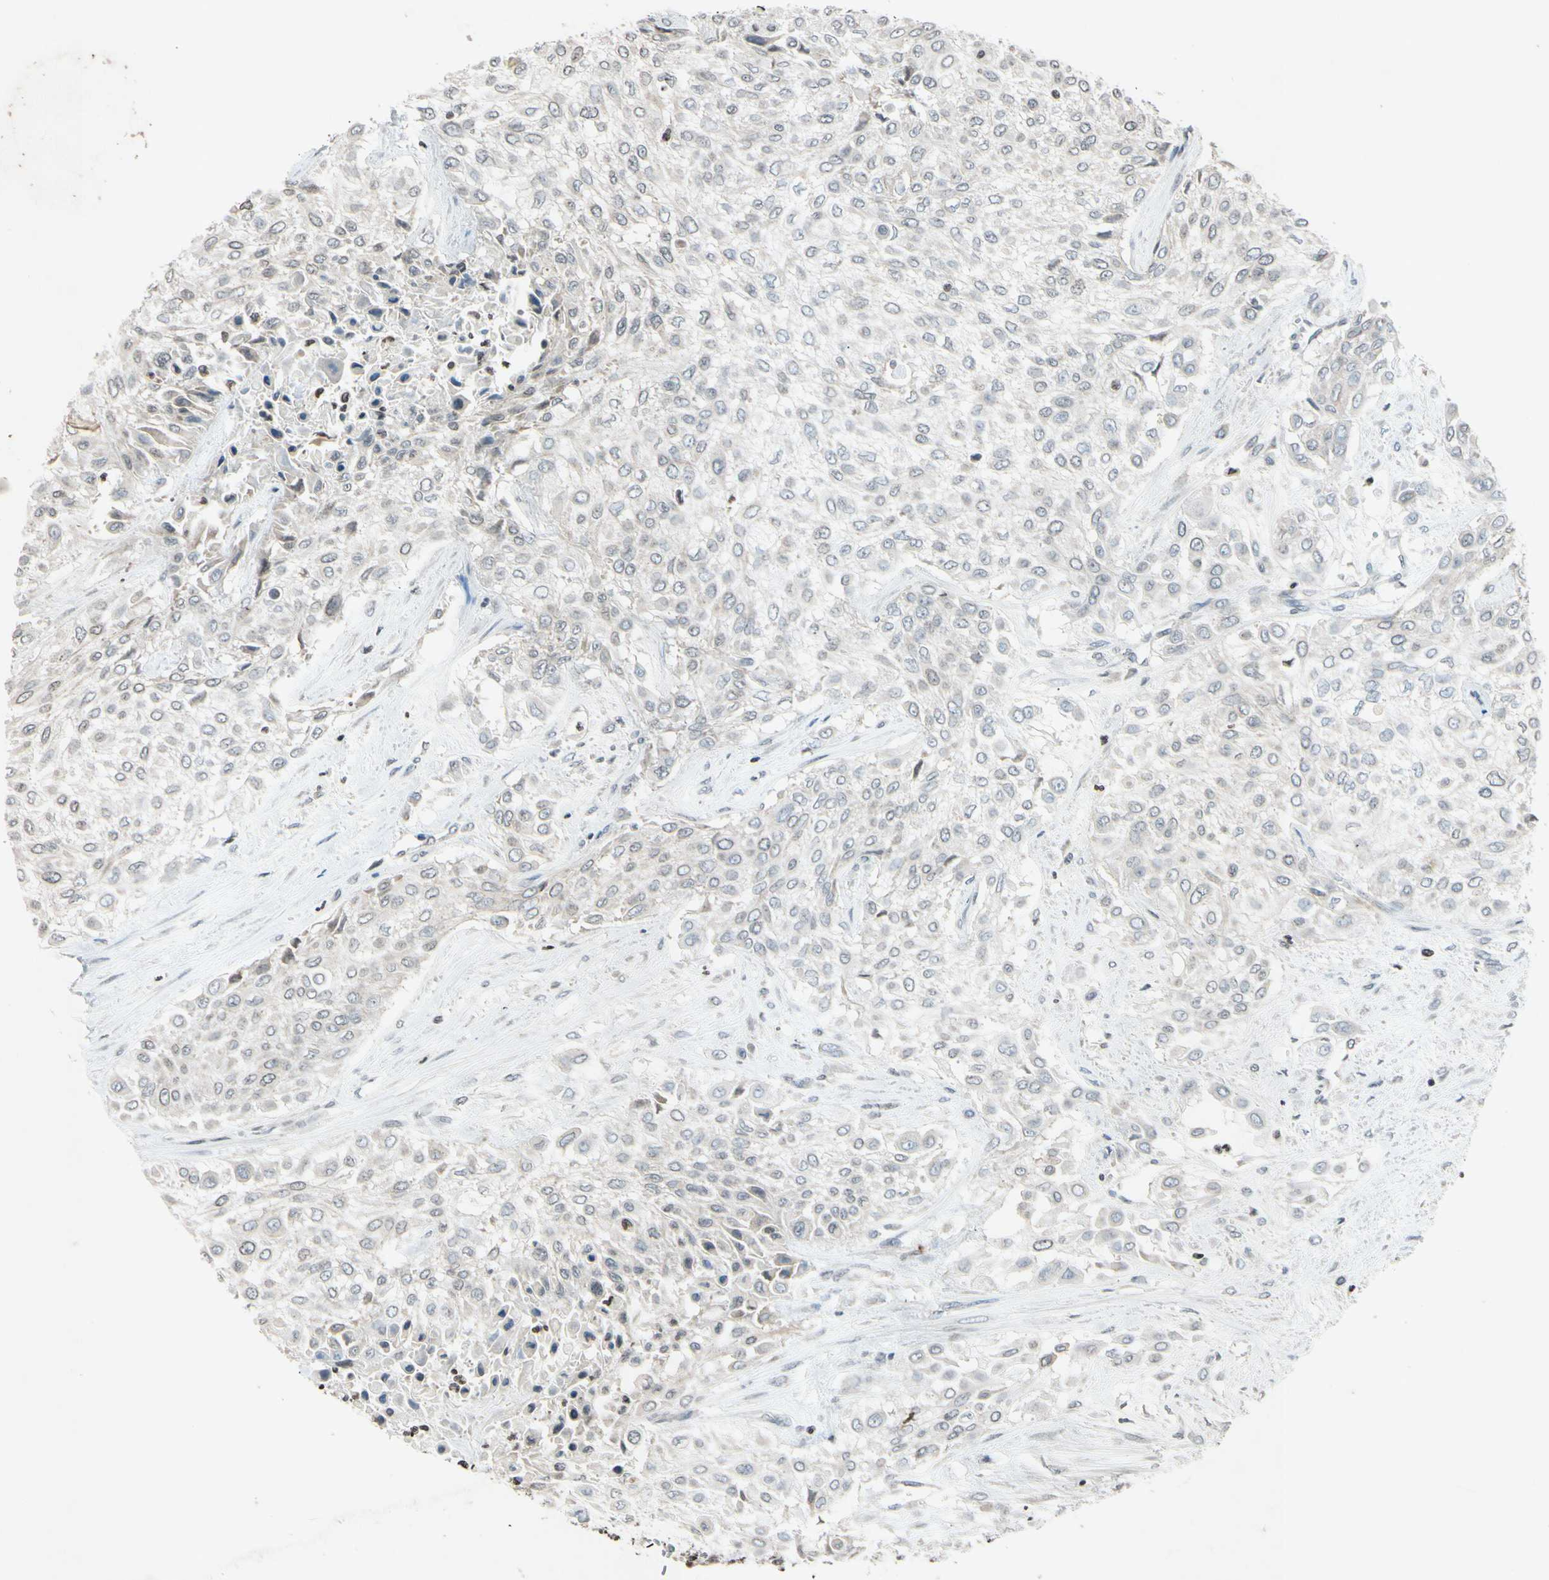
{"staining": {"intensity": "weak", "quantity": "25%-75%", "location": "cytoplasmic/membranous"}, "tissue": "urothelial cancer", "cell_type": "Tumor cells", "image_type": "cancer", "snomed": [{"axis": "morphology", "description": "Urothelial carcinoma, High grade"}, {"axis": "topography", "description": "Urinary bladder"}], "caption": "About 25%-75% of tumor cells in urothelial carcinoma (high-grade) show weak cytoplasmic/membranous protein staining as visualized by brown immunohistochemical staining.", "gene": "CLDN11", "patient": {"sex": "male", "age": 57}}